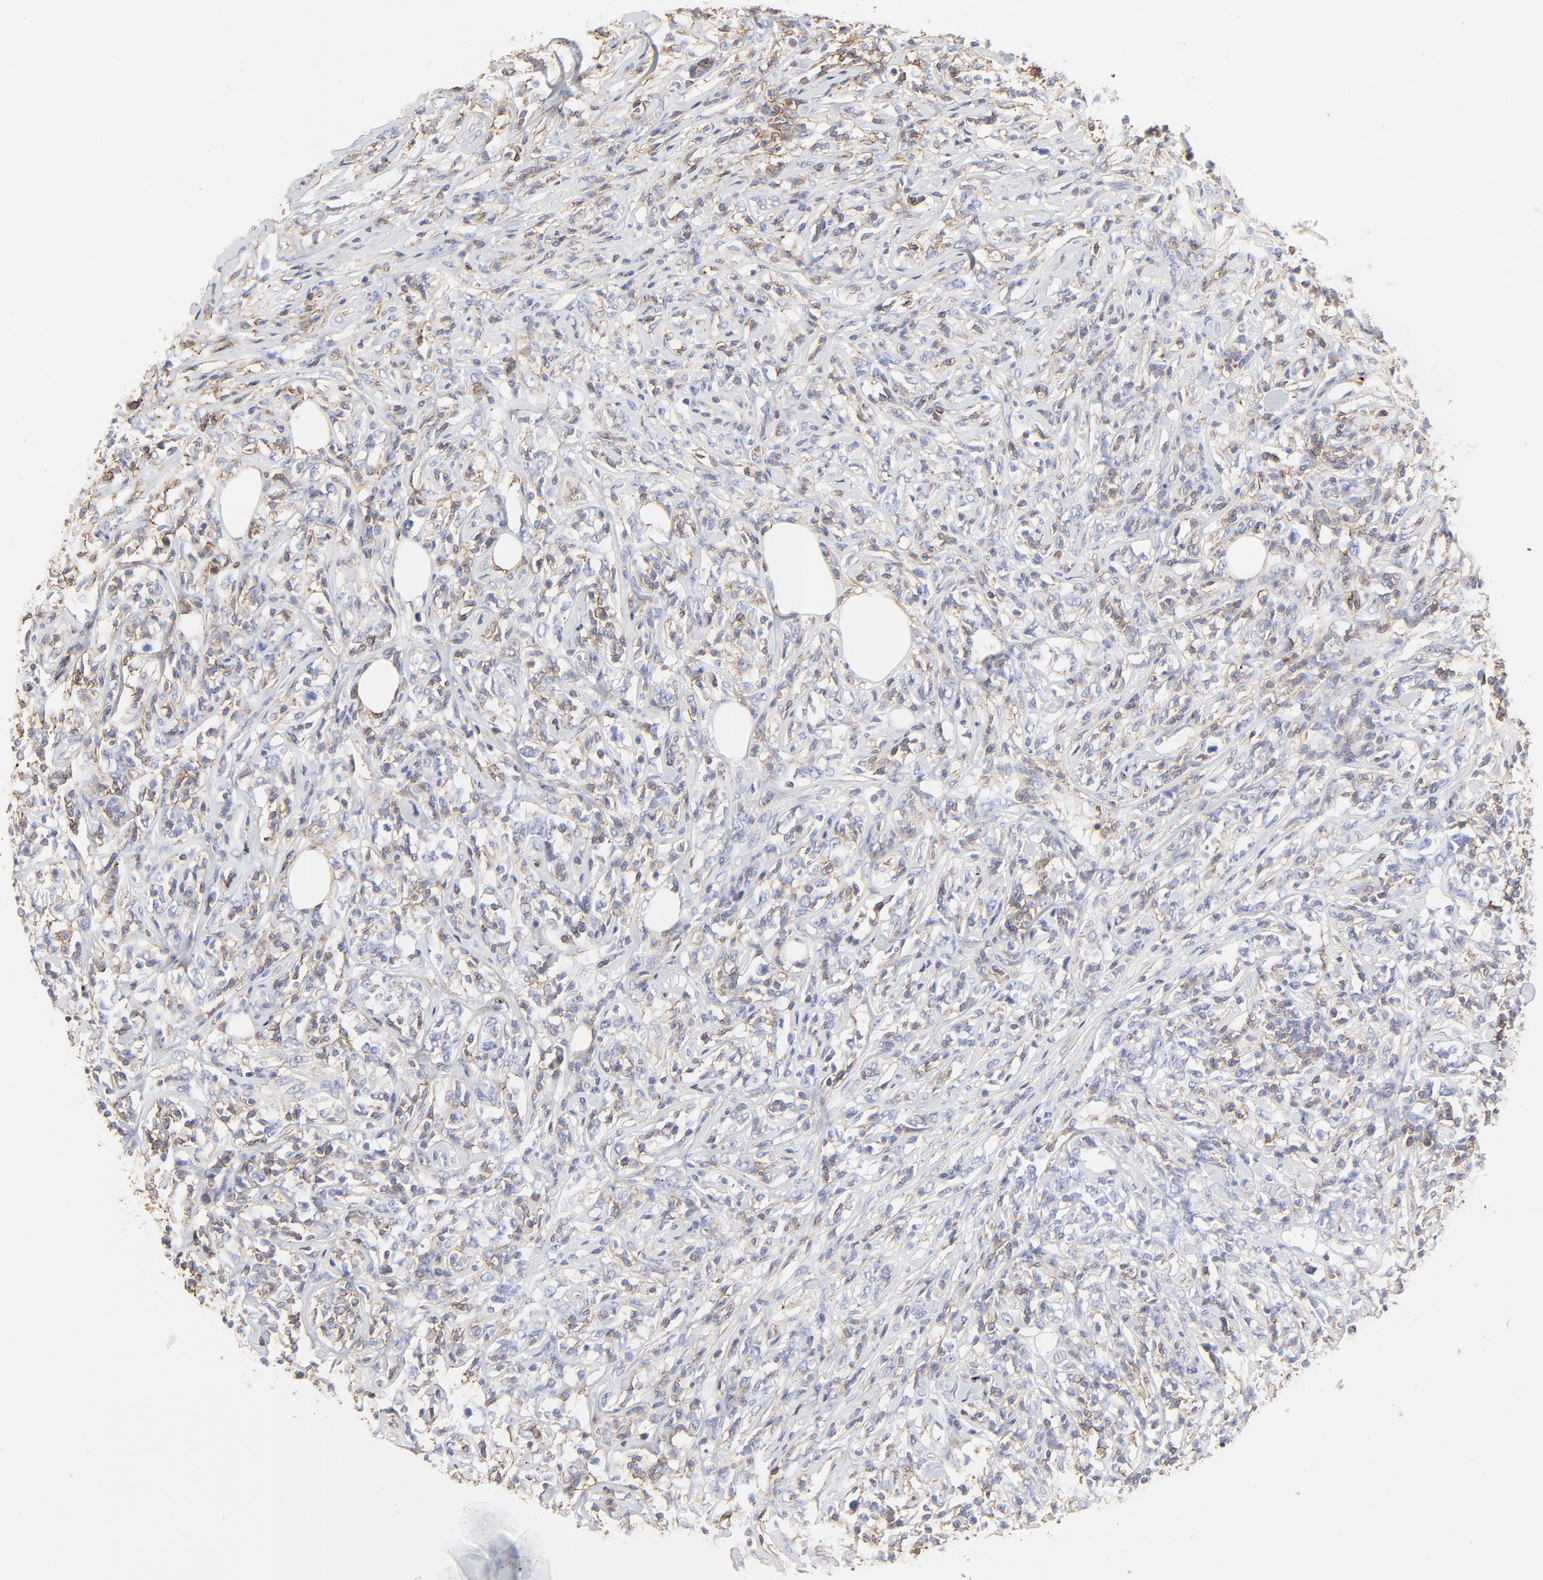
{"staining": {"intensity": "negative", "quantity": "none", "location": "none"}, "tissue": "lymphoma", "cell_type": "Tumor cells", "image_type": "cancer", "snomed": [{"axis": "morphology", "description": "Malignant lymphoma, non-Hodgkin's type, High grade"}, {"axis": "topography", "description": "Lymph node"}], "caption": "The histopathology image exhibits no significant staining in tumor cells of lymphoma. Brightfield microscopy of immunohistochemistry (IHC) stained with DAB (brown) and hematoxylin (blue), captured at high magnification.", "gene": "ANXA6", "patient": {"sex": "female", "age": 84}}